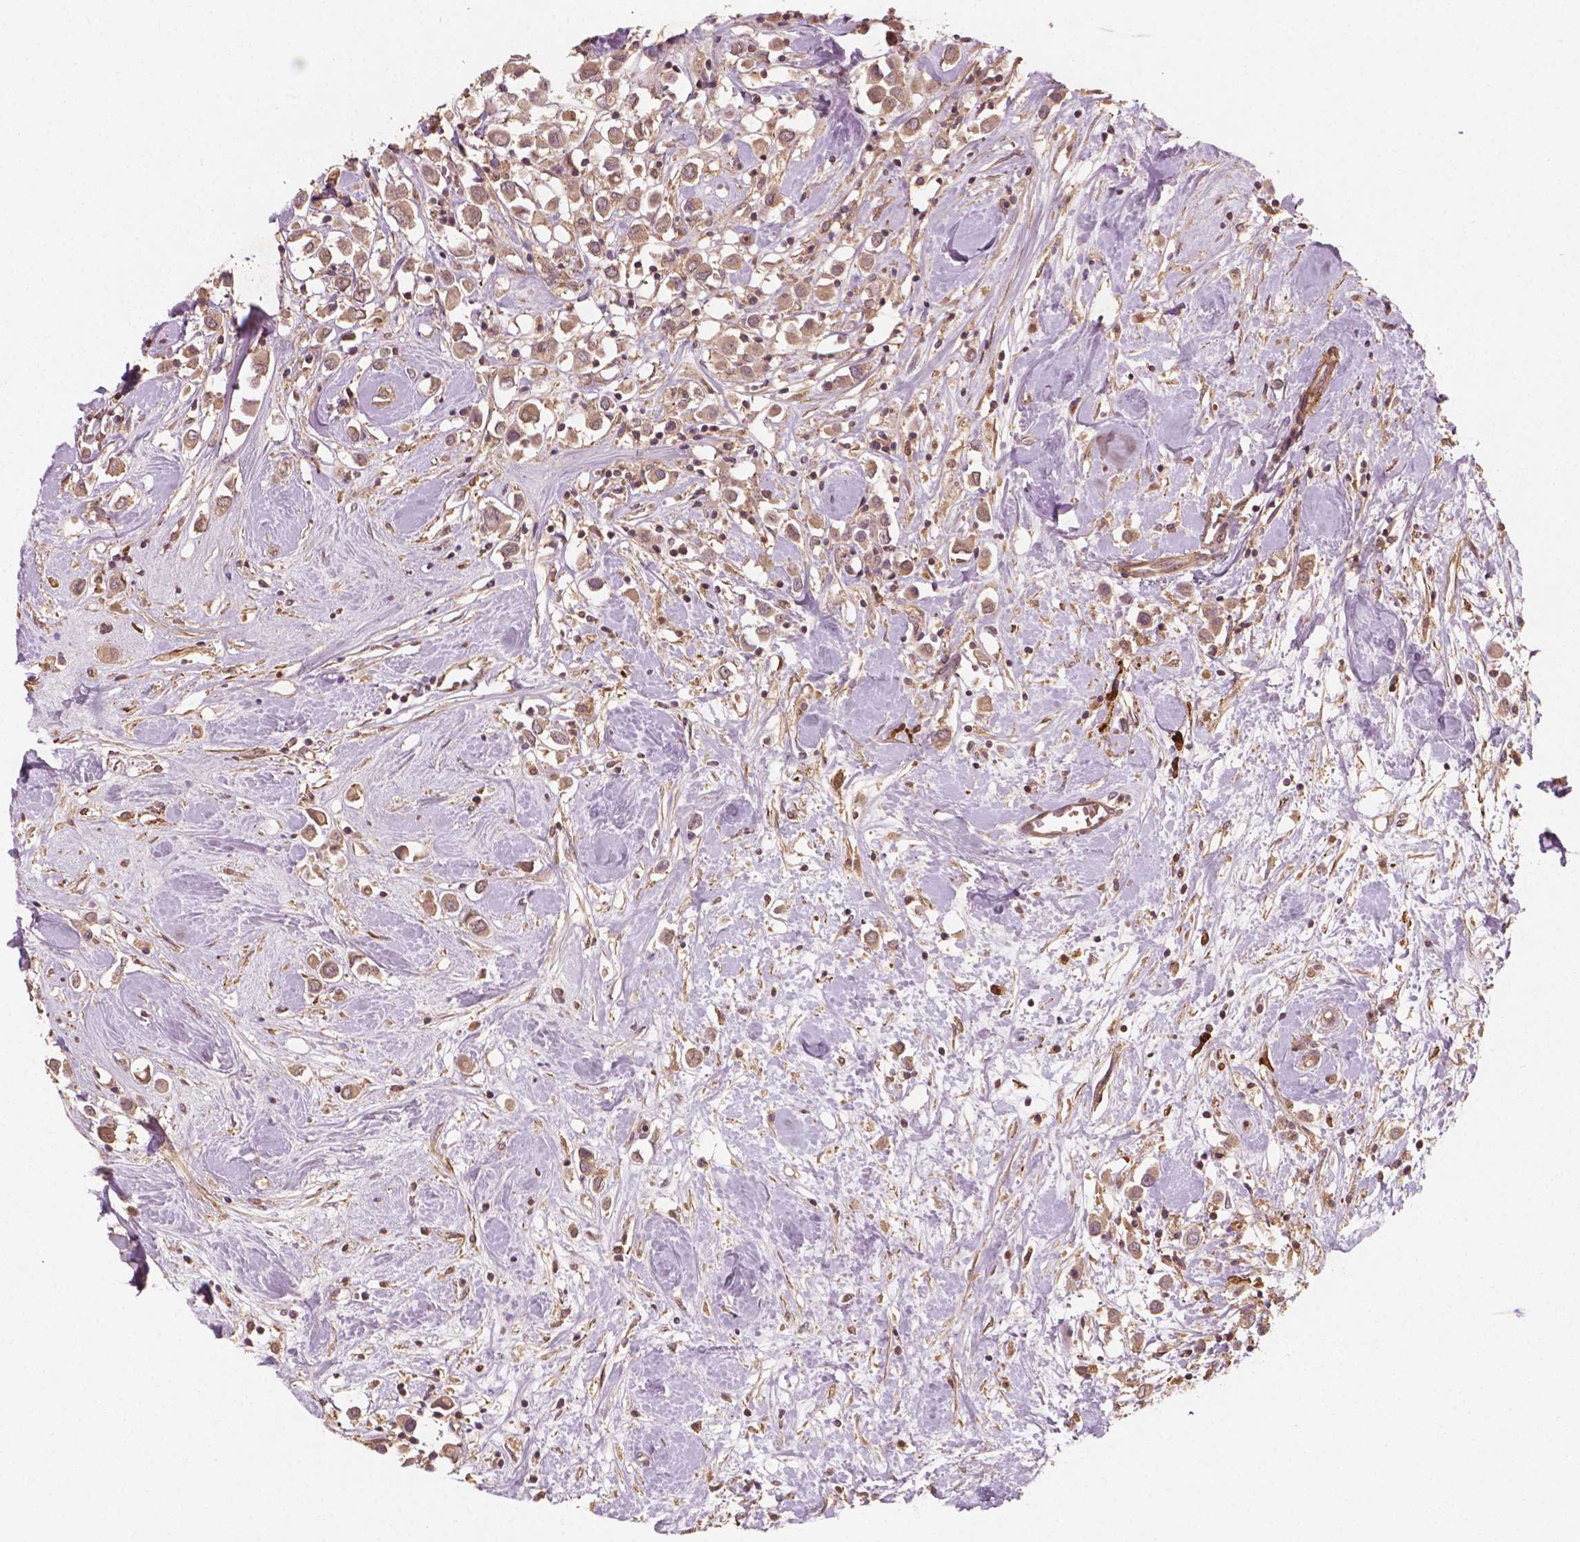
{"staining": {"intensity": "weak", "quantity": ">75%", "location": "cytoplasmic/membranous"}, "tissue": "breast cancer", "cell_type": "Tumor cells", "image_type": "cancer", "snomed": [{"axis": "morphology", "description": "Duct carcinoma"}, {"axis": "topography", "description": "Breast"}], "caption": "Protein analysis of breast infiltrating ductal carcinoma tissue reveals weak cytoplasmic/membranous expression in approximately >75% of tumor cells.", "gene": "CYFIP2", "patient": {"sex": "female", "age": 61}}